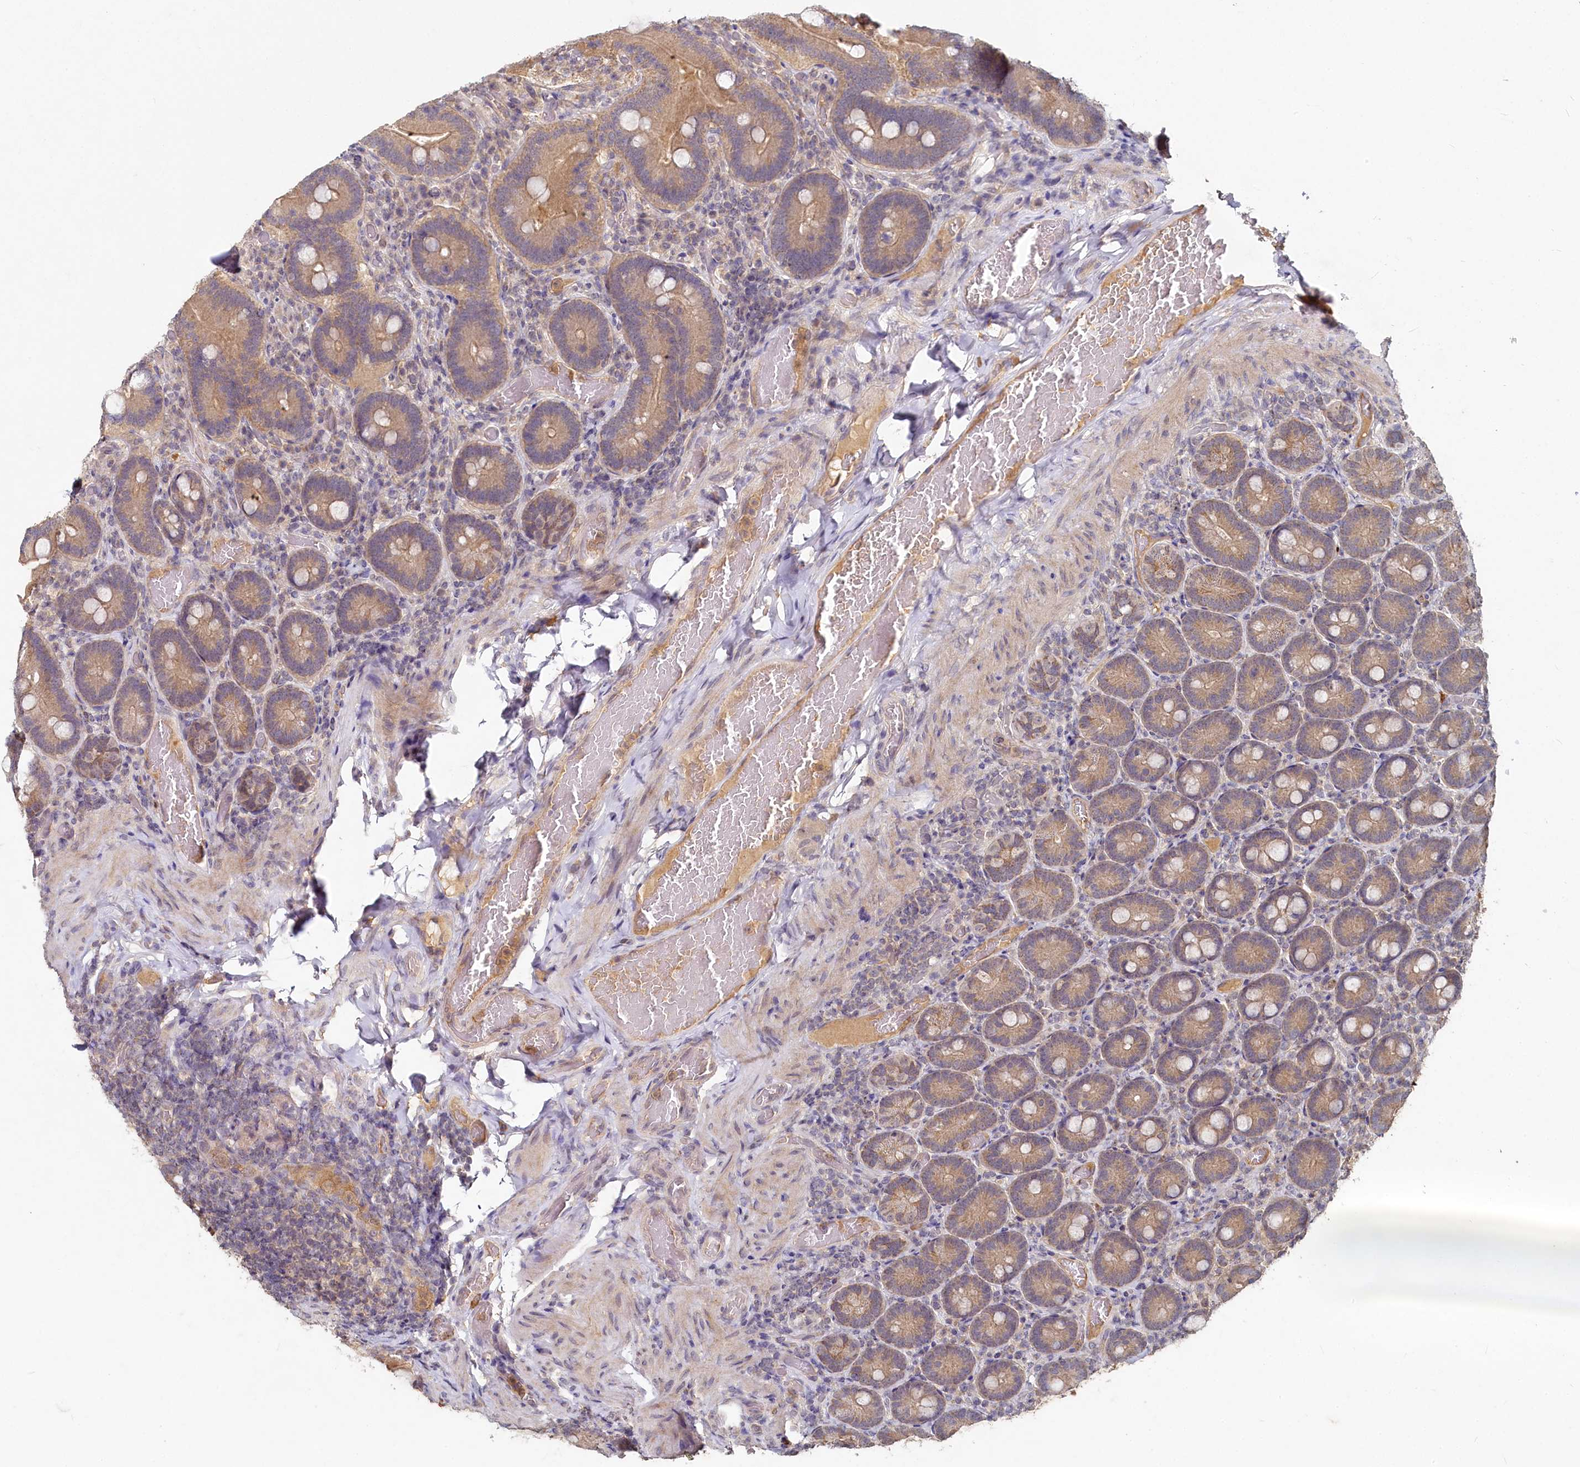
{"staining": {"intensity": "moderate", "quantity": ">75%", "location": "cytoplasmic/membranous"}, "tissue": "duodenum", "cell_type": "Glandular cells", "image_type": "normal", "snomed": [{"axis": "morphology", "description": "Normal tissue, NOS"}, {"axis": "topography", "description": "Duodenum"}], "caption": "About >75% of glandular cells in unremarkable human duodenum reveal moderate cytoplasmic/membranous protein positivity as visualized by brown immunohistochemical staining.", "gene": "HERC3", "patient": {"sex": "female", "age": 62}}